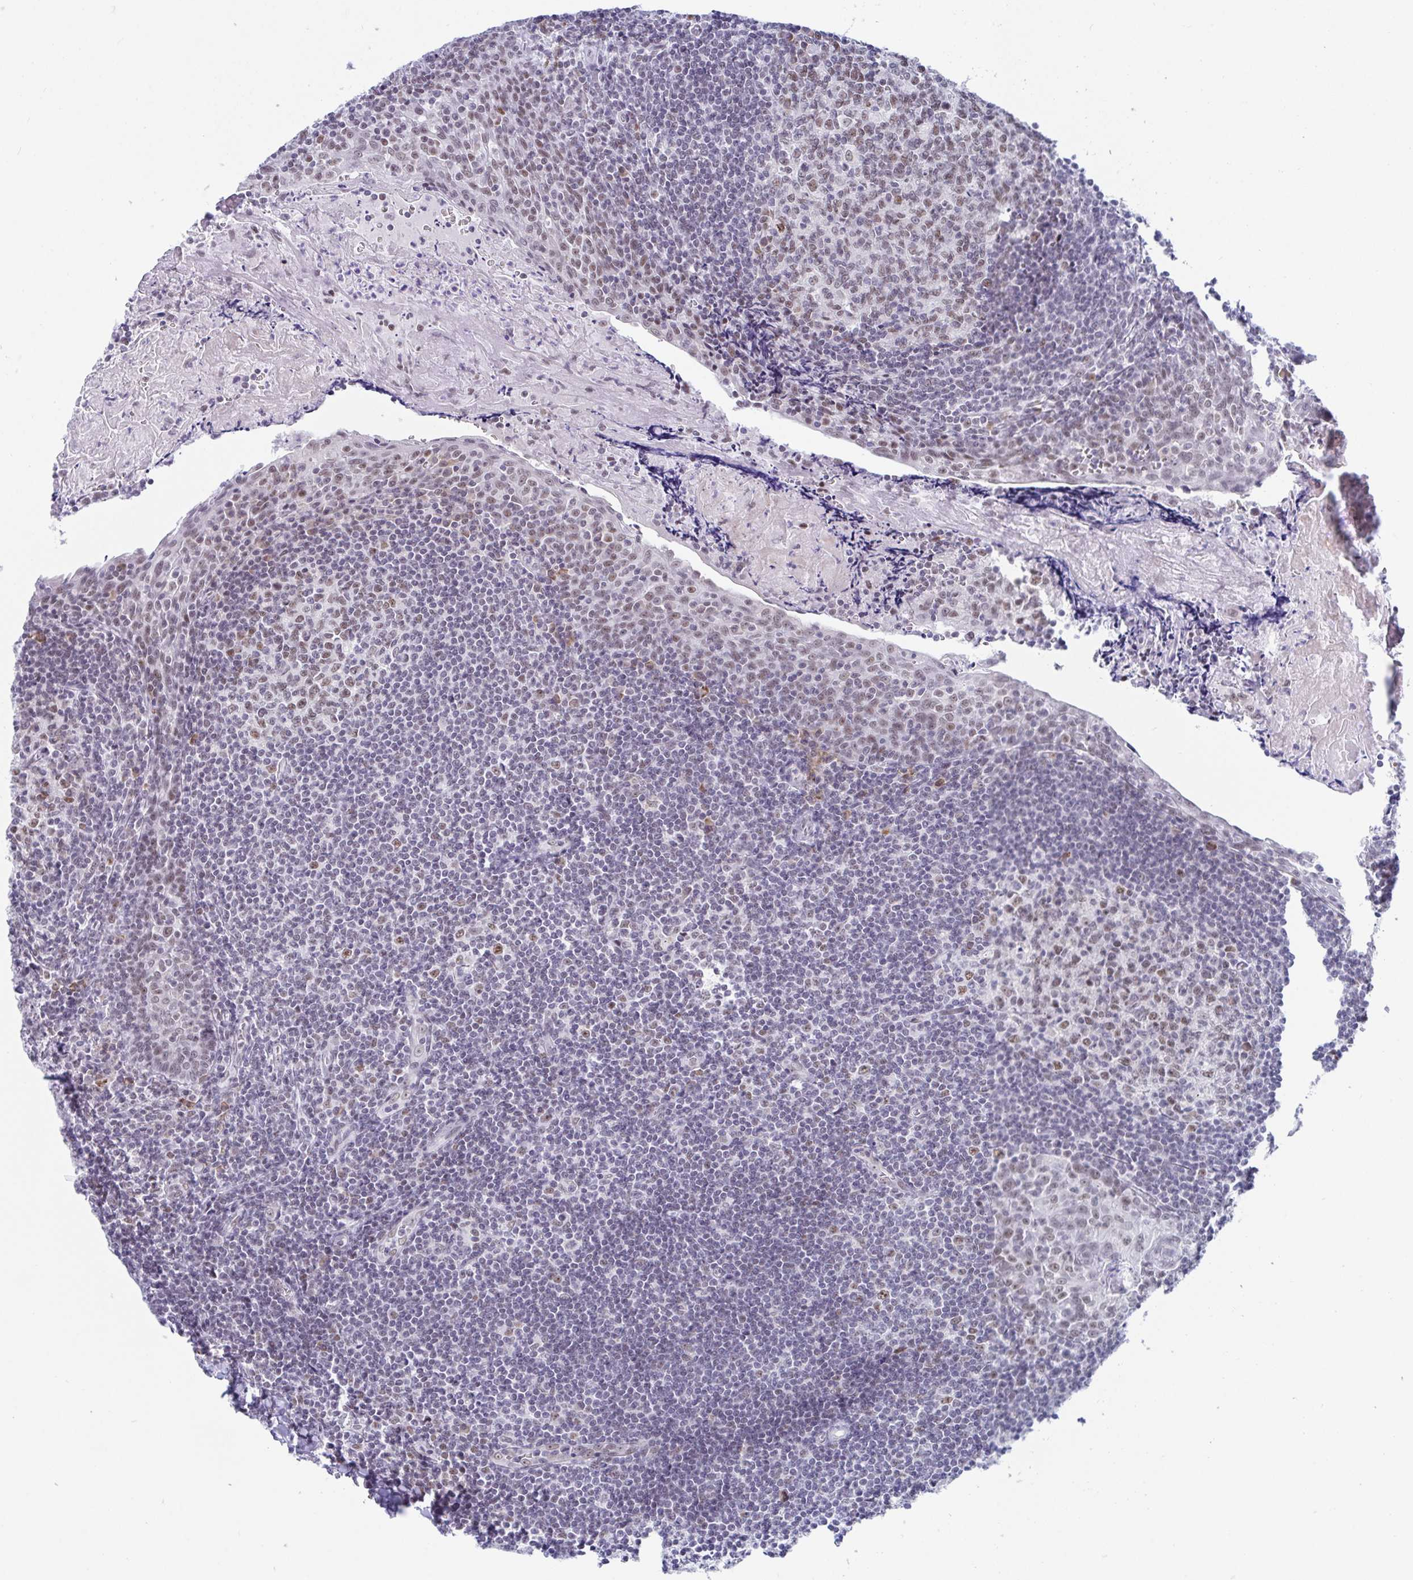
{"staining": {"intensity": "weak", "quantity": "25%-75%", "location": "nuclear"}, "tissue": "tonsil", "cell_type": "Germinal center cells", "image_type": "normal", "snomed": [{"axis": "morphology", "description": "Normal tissue, NOS"}, {"axis": "morphology", "description": "Inflammation, NOS"}, {"axis": "topography", "description": "Tonsil"}], "caption": "Germinal center cells demonstrate low levels of weak nuclear staining in approximately 25%-75% of cells in benign tonsil. Immunohistochemistry (ihc) stains the protein of interest in brown and the nuclei are stained blue.", "gene": "WDR72", "patient": {"sex": "female", "age": 31}}